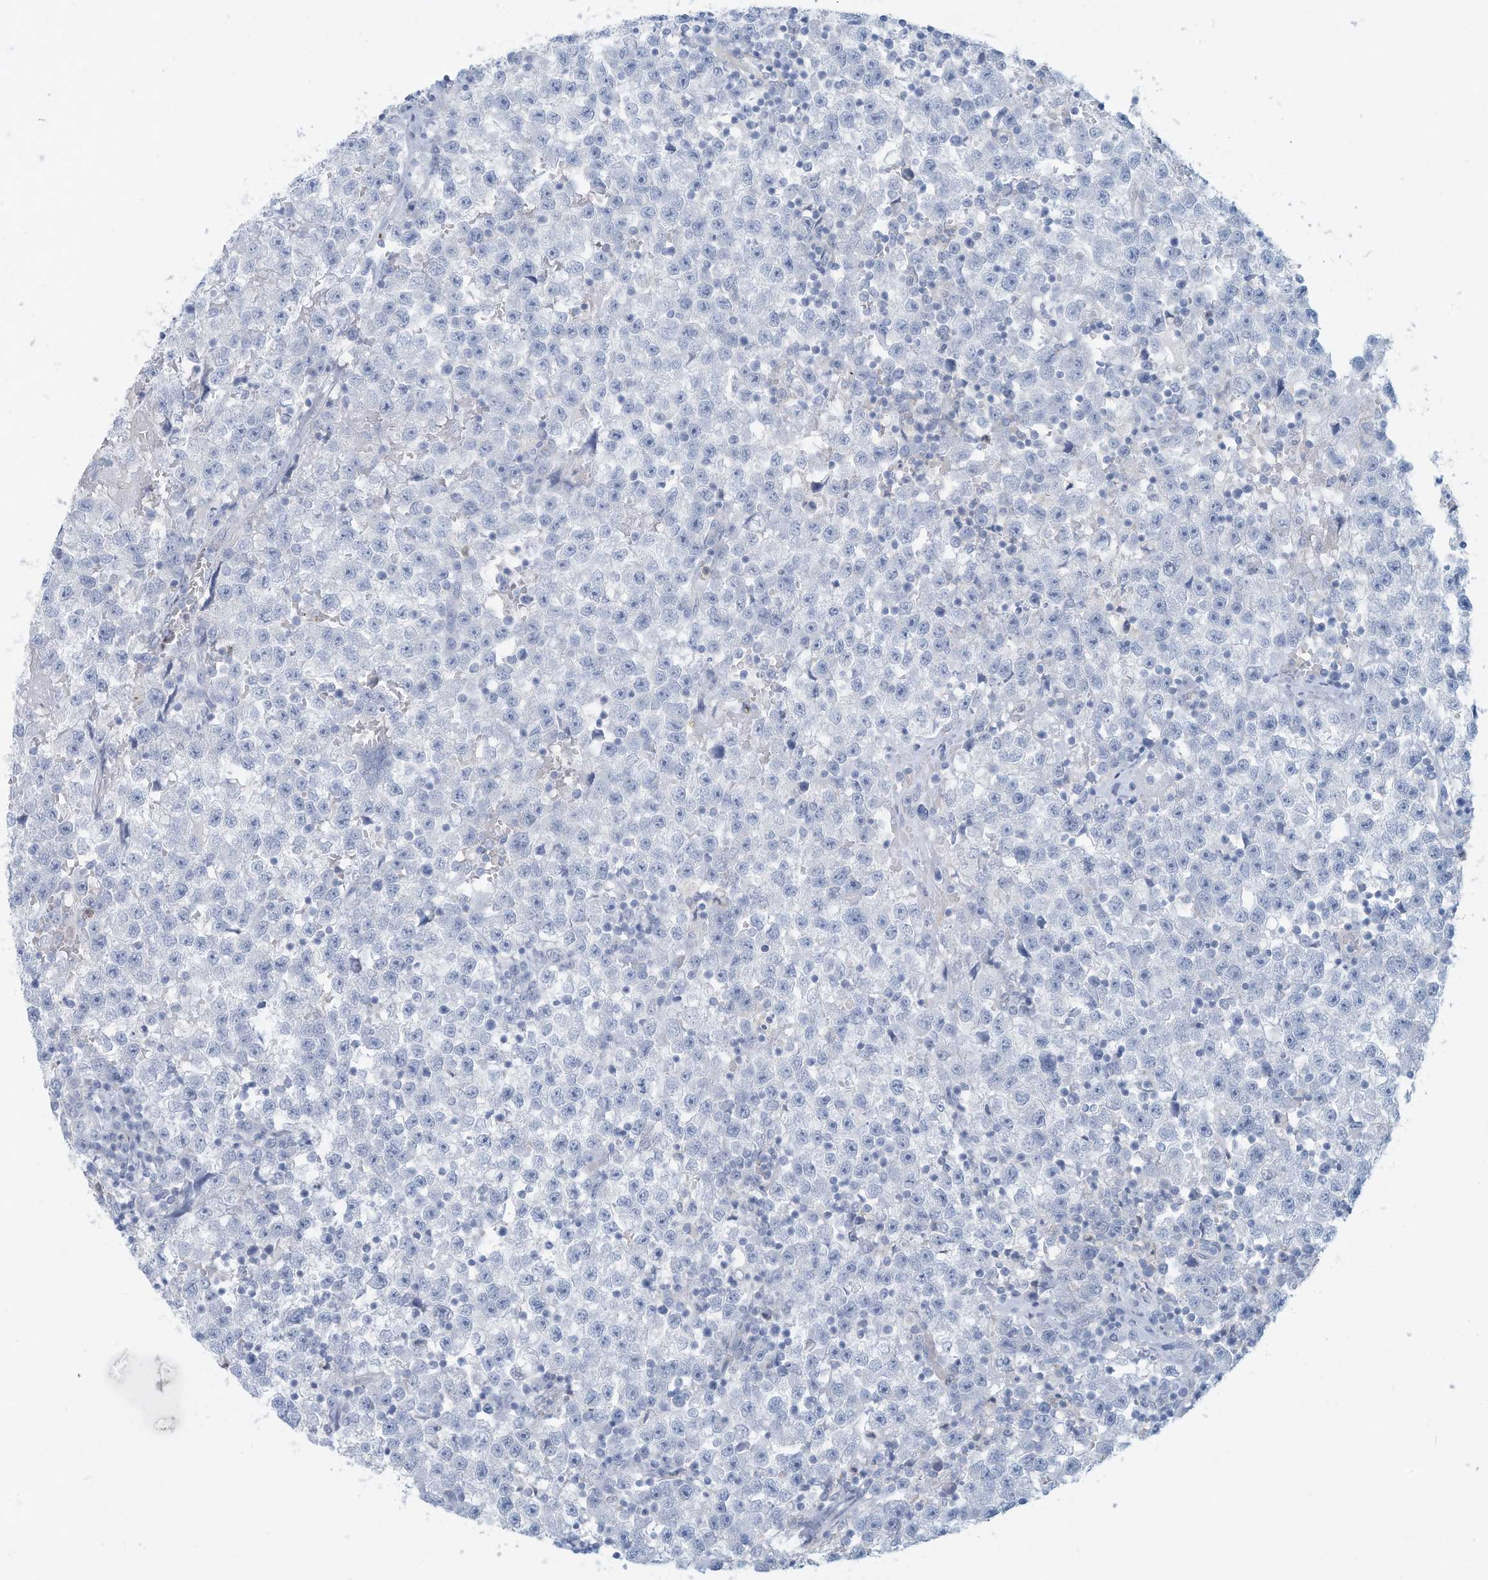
{"staining": {"intensity": "negative", "quantity": "none", "location": "none"}, "tissue": "testis cancer", "cell_type": "Tumor cells", "image_type": "cancer", "snomed": [{"axis": "morphology", "description": "Seminoma, NOS"}, {"axis": "topography", "description": "Testis"}], "caption": "A high-resolution histopathology image shows immunohistochemistry staining of testis seminoma, which exhibits no significant staining in tumor cells.", "gene": "ERI2", "patient": {"sex": "male", "age": 22}}